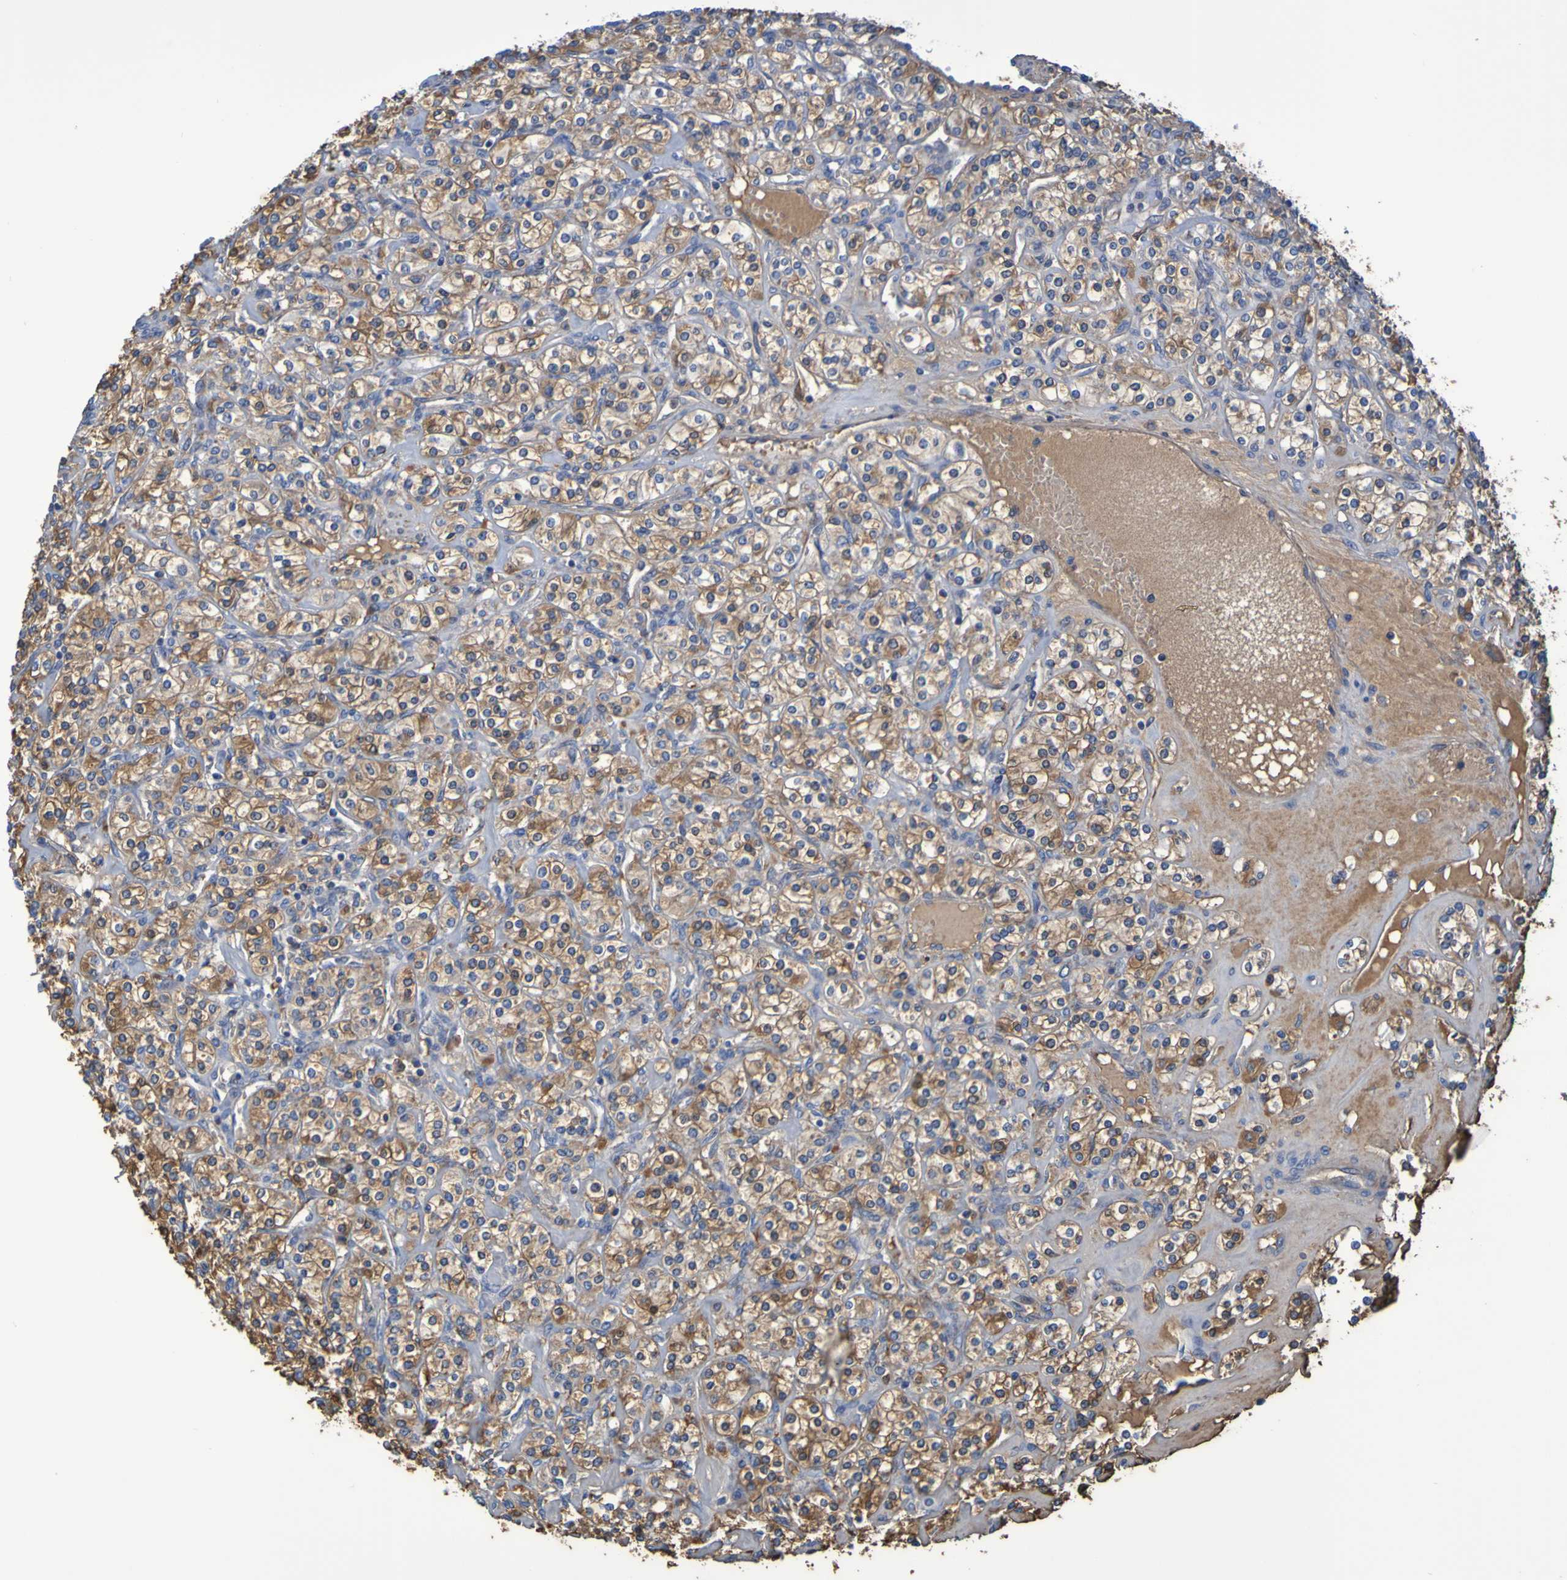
{"staining": {"intensity": "moderate", "quantity": ">75%", "location": "cytoplasmic/membranous"}, "tissue": "renal cancer", "cell_type": "Tumor cells", "image_type": "cancer", "snomed": [{"axis": "morphology", "description": "Adenocarcinoma, NOS"}, {"axis": "topography", "description": "Kidney"}], "caption": "Immunohistochemistry (IHC) photomicrograph of neoplastic tissue: human renal adenocarcinoma stained using immunohistochemistry shows medium levels of moderate protein expression localized specifically in the cytoplasmic/membranous of tumor cells, appearing as a cytoplasmic/membranous brown color.", "gene": "GAB3", "patient": {"sex": "male", "age": 77}}